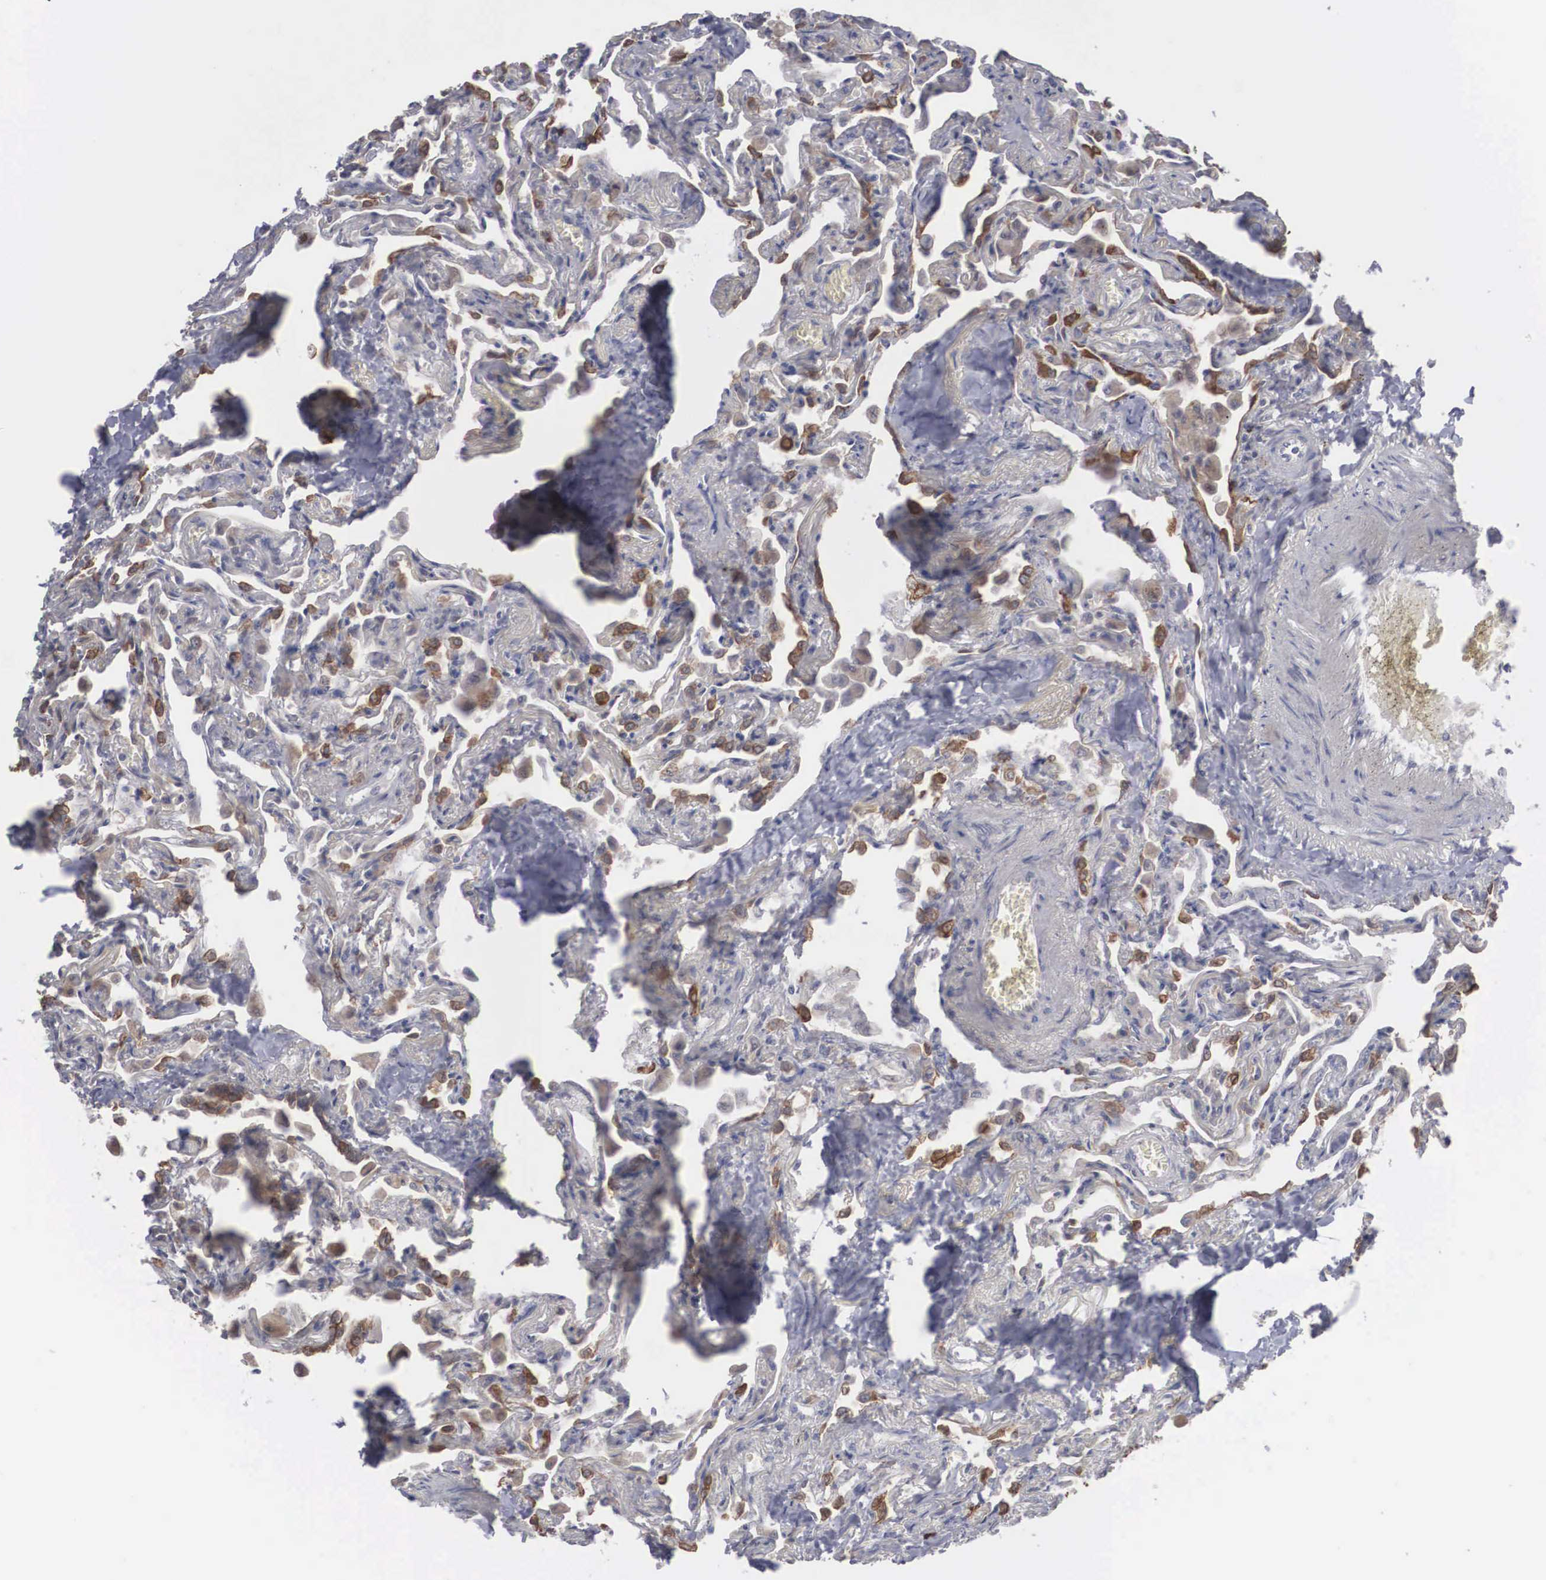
{"staining": {"intensity": "moderate", "quantity": "25%-75%", "location": "cytoplasmic/membranous"}, "tissue": "lung", "cell_type": "Alveolar cells", "image_type": "normal", "snomed": [{"axis": "morphology", "description": "Normal tissue, NOS"}, {"axis": "topography", "description": "Lung"}], "caption": "Protein expression analysis of normal human lung reveals moderate cytoplasmic/membranous staining in approximately 25%-75% of alveolar cells. Using DAB (brown) and hematoxylin (blue) stains, captured at high magnification using brightfield microscopy.", "gene": "WDR89", "patient": {"sex": "male", "age": 73}}